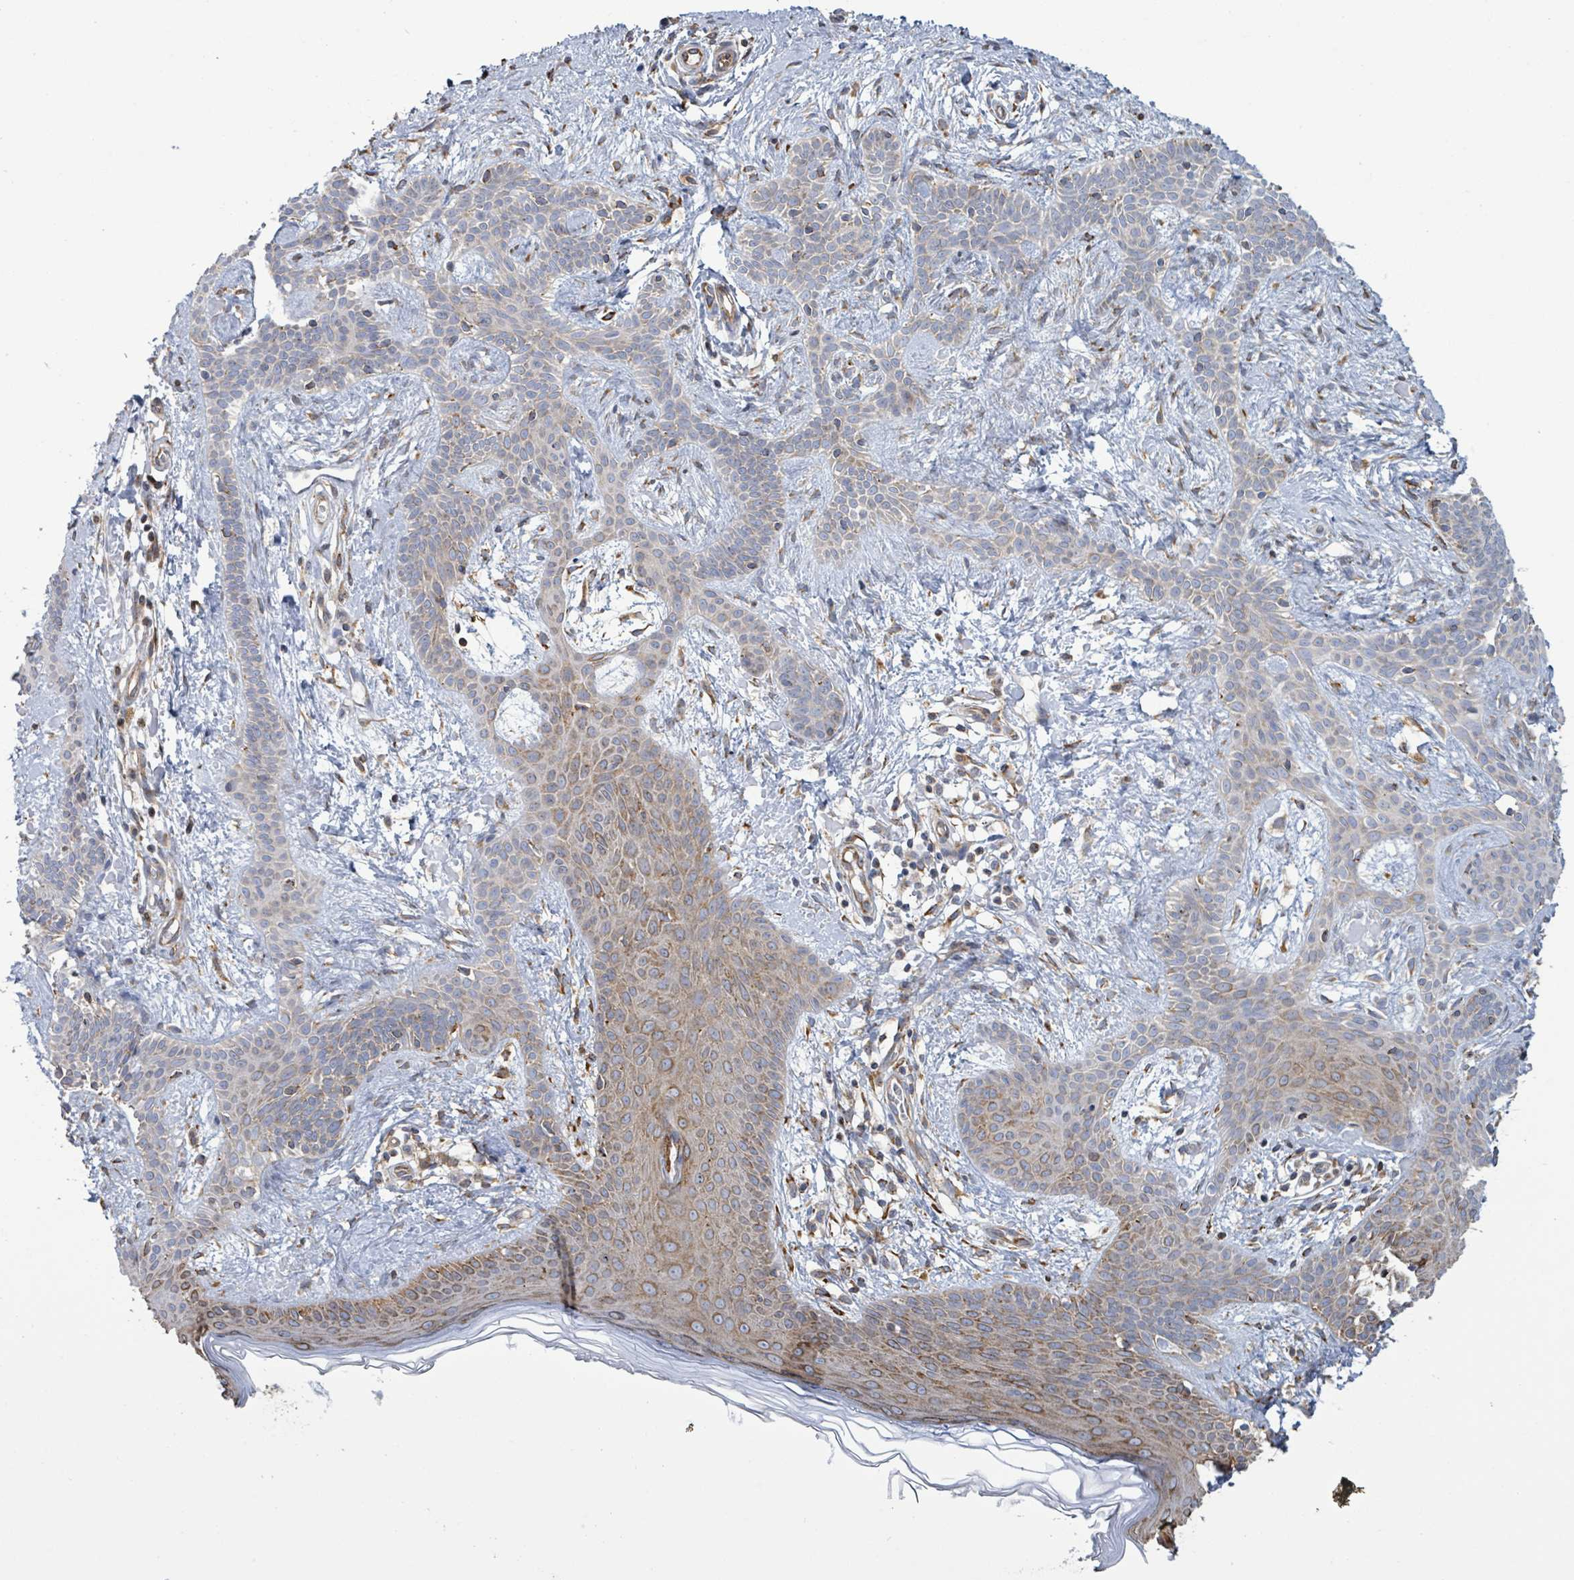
{"staining": {"intensity": "weak", "quantity": "25%-75%", "location": "cytoplasmic/membranous"}, "tissue": "skin cancer", "cell_type": "Tumor cells", "image_type": "cancer", "snomed": [{"axis": "morphology", "description": "Basal cell carcinoma"}, {"axis": "topography", "description": "Skin"}], "caption": "Immunohistochemistry (IHC) histopathology image of neoplastic tissue: human basal cell carcinoma (skin) stained using immunohistochemistry (IHC) shows low levels of weak protein expression localized specifically in the cytoplasmic/membranous of tumor cells, appearing as a cytoplasmic/membranous brown color.", "gene": "RFPL4A", "patient": {"sex": "male", "age": 78}}